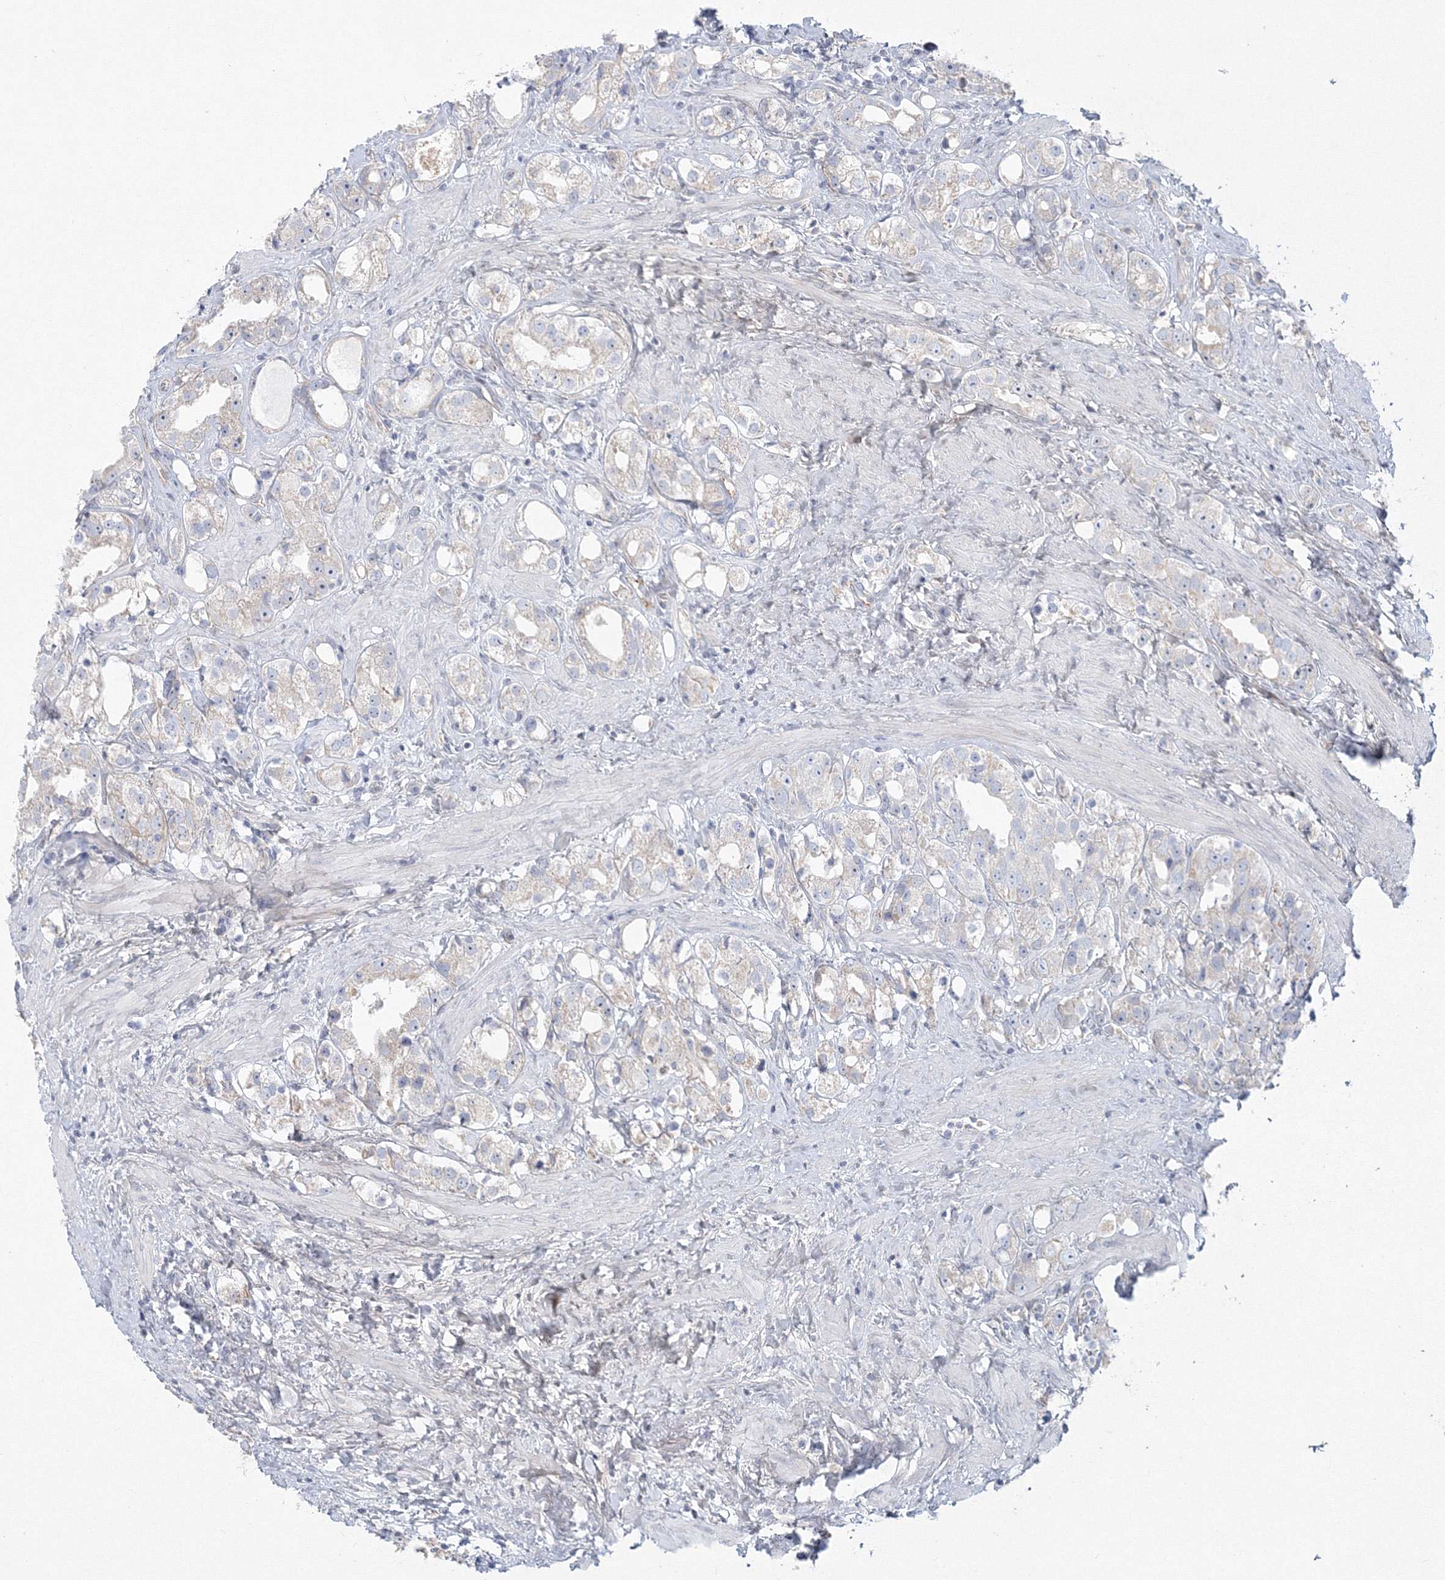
{"staining": {"intensity": "weak", "quantity": "<25%", "location": "cytoplasmic/membranous"}, "tissue": "prostate cancer", "cell_type": "Tumor cells", "image_type": "cancer", "snomed": [{"axis": "morphology", "description": "Adenocarcinoma, NOS"}, {"axis": "topography", "description": "Prostate"}], "caption": "High magnification brightfield microscopy of prostate adenocarcinoma stained with DAB (brown) and counterstained with hematoxylin (blue): tumor cells show no significant positivity.", "gene": "WDR49", "patient": {"sex": "male", "age": 79}}